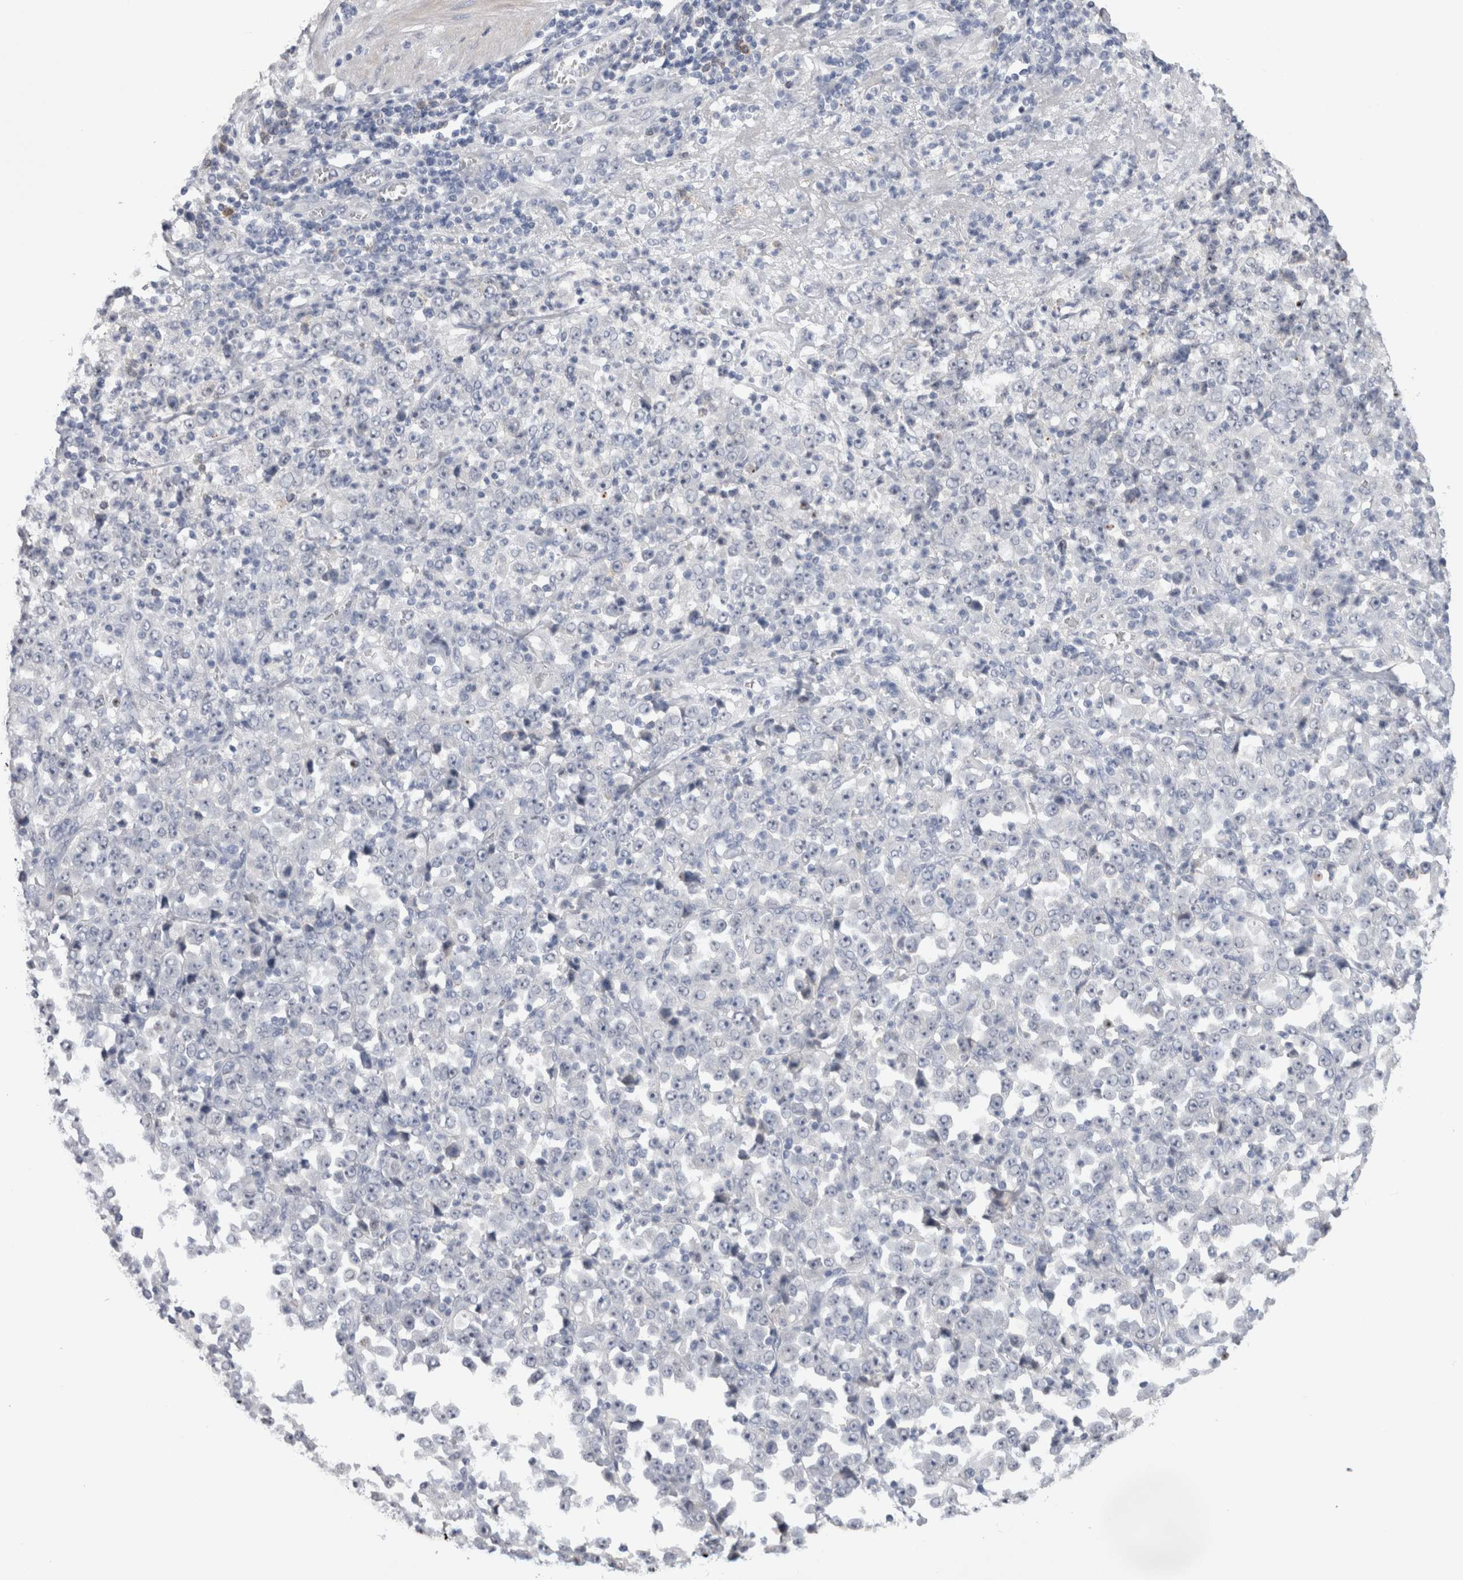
{"staining": {"intensity": "negative", "quantity": "none", "location": "none"}, "tissue": "stomach cancer", "cell_type": "Tumor cells", "image_type": "cancer", "snomed": [{"axis": "morphology", "description": "Normal tissue, NOS"}, {"axis": "morphology", "description": "Adenocarcinoma, NOS"}, {"axis": "topography", "description": "Stomach, upper"}, {"axis": "topography", "description": "Stomach"}], "caption": "This photomicrograph is of stomach cancer stained with immunohistochemistry (IHC) to label a protein in brown with the nuclei are counter-stained blue. There is no expression in tumor cells.", "gene": "PWP2", "patient": {"sex": "male", "age": 59}}